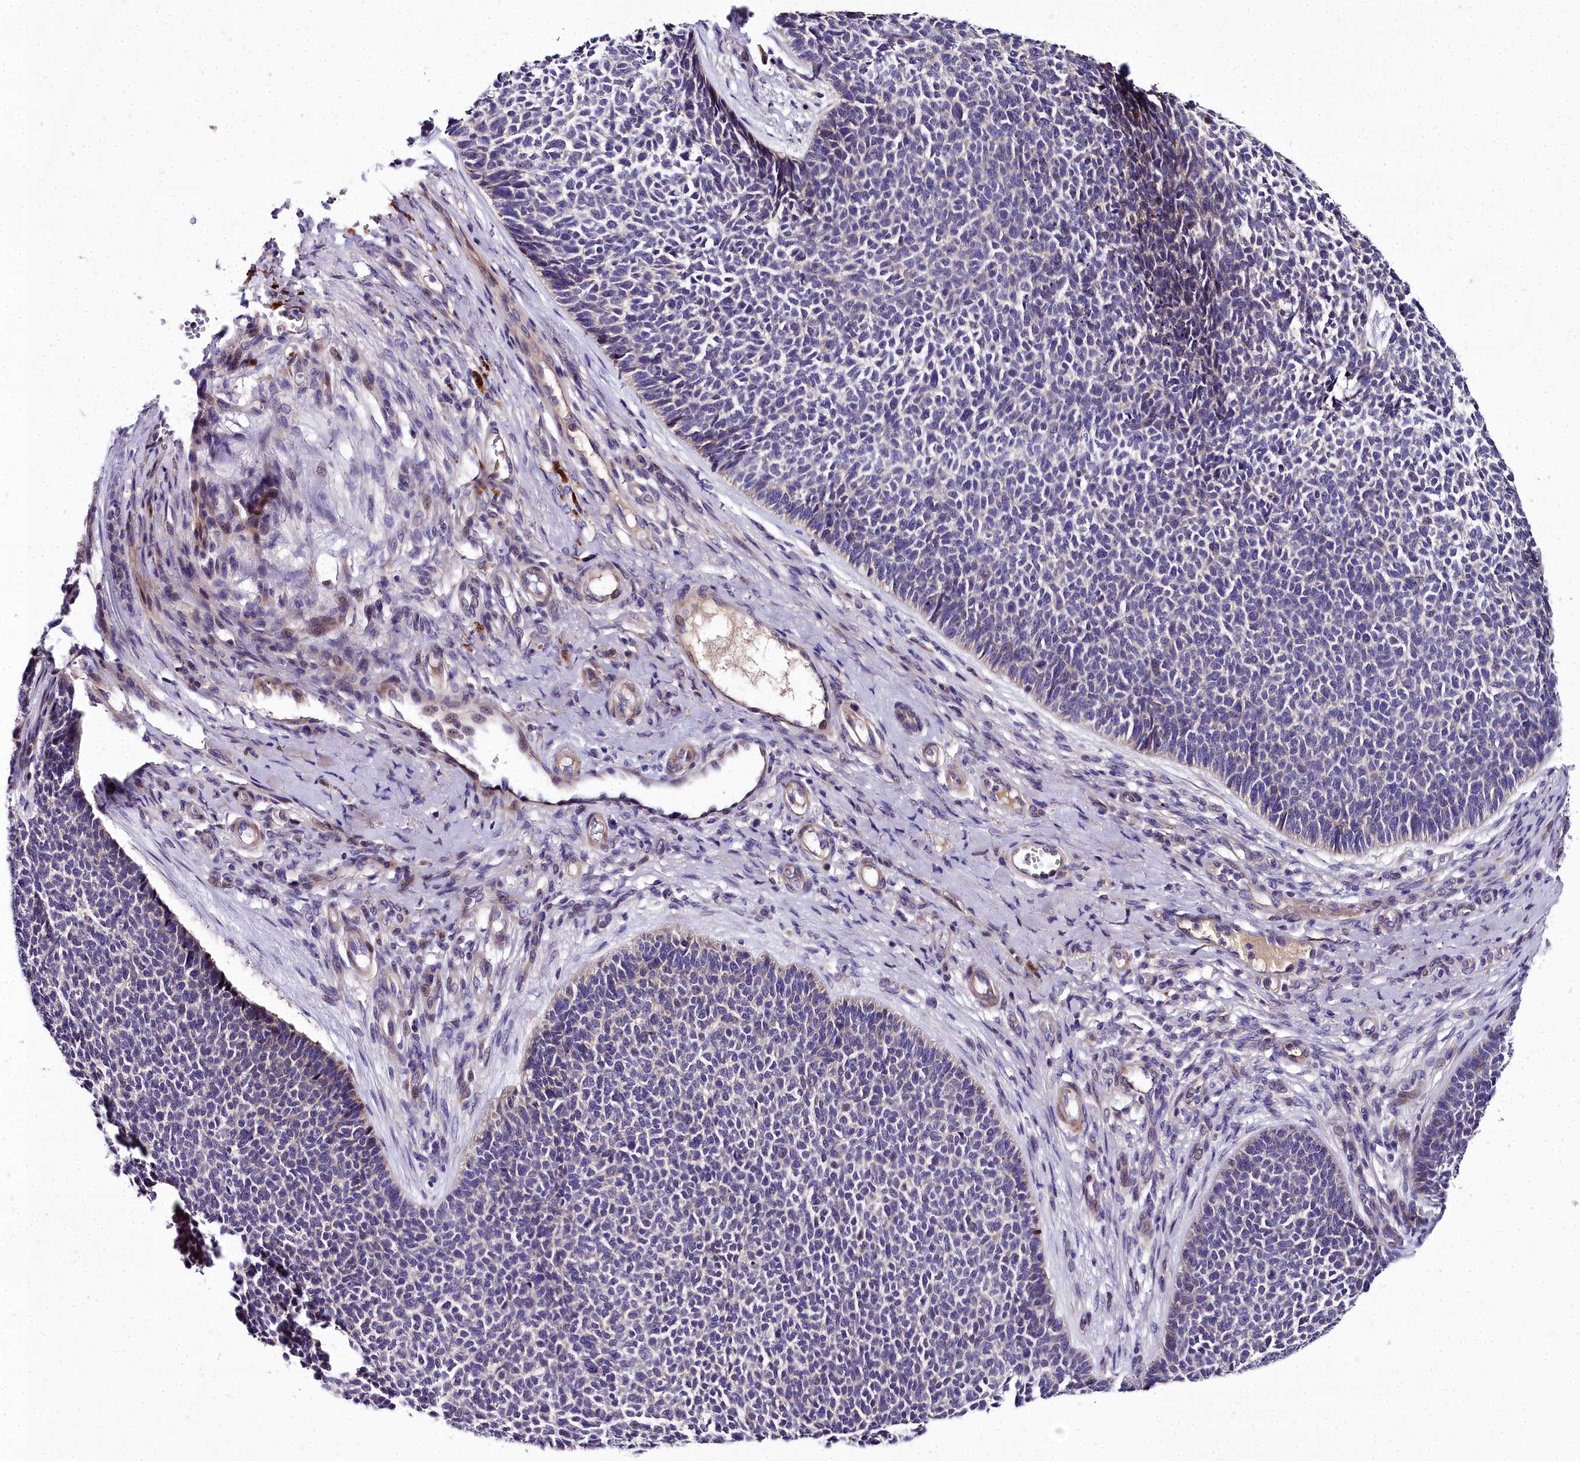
{"staining": {"intensity": "negative", "quantity": "none", "location": "none"}, "tissue": "skin cancer", "cell_type": "Tumor cells", "image_type": "cancer", "snomed": [{"axis": "morphology", "description": "Basal cell carcinoma"}, {"axis": "topography", "description": "Skin"}], "caption": "This is an immunohistochemistry photomicrograph of human basal cell carcinoma (skin). There is no staining in tumor cells.", "gene": "NT5M", "patient": {"sex": "female", "age": 84}}